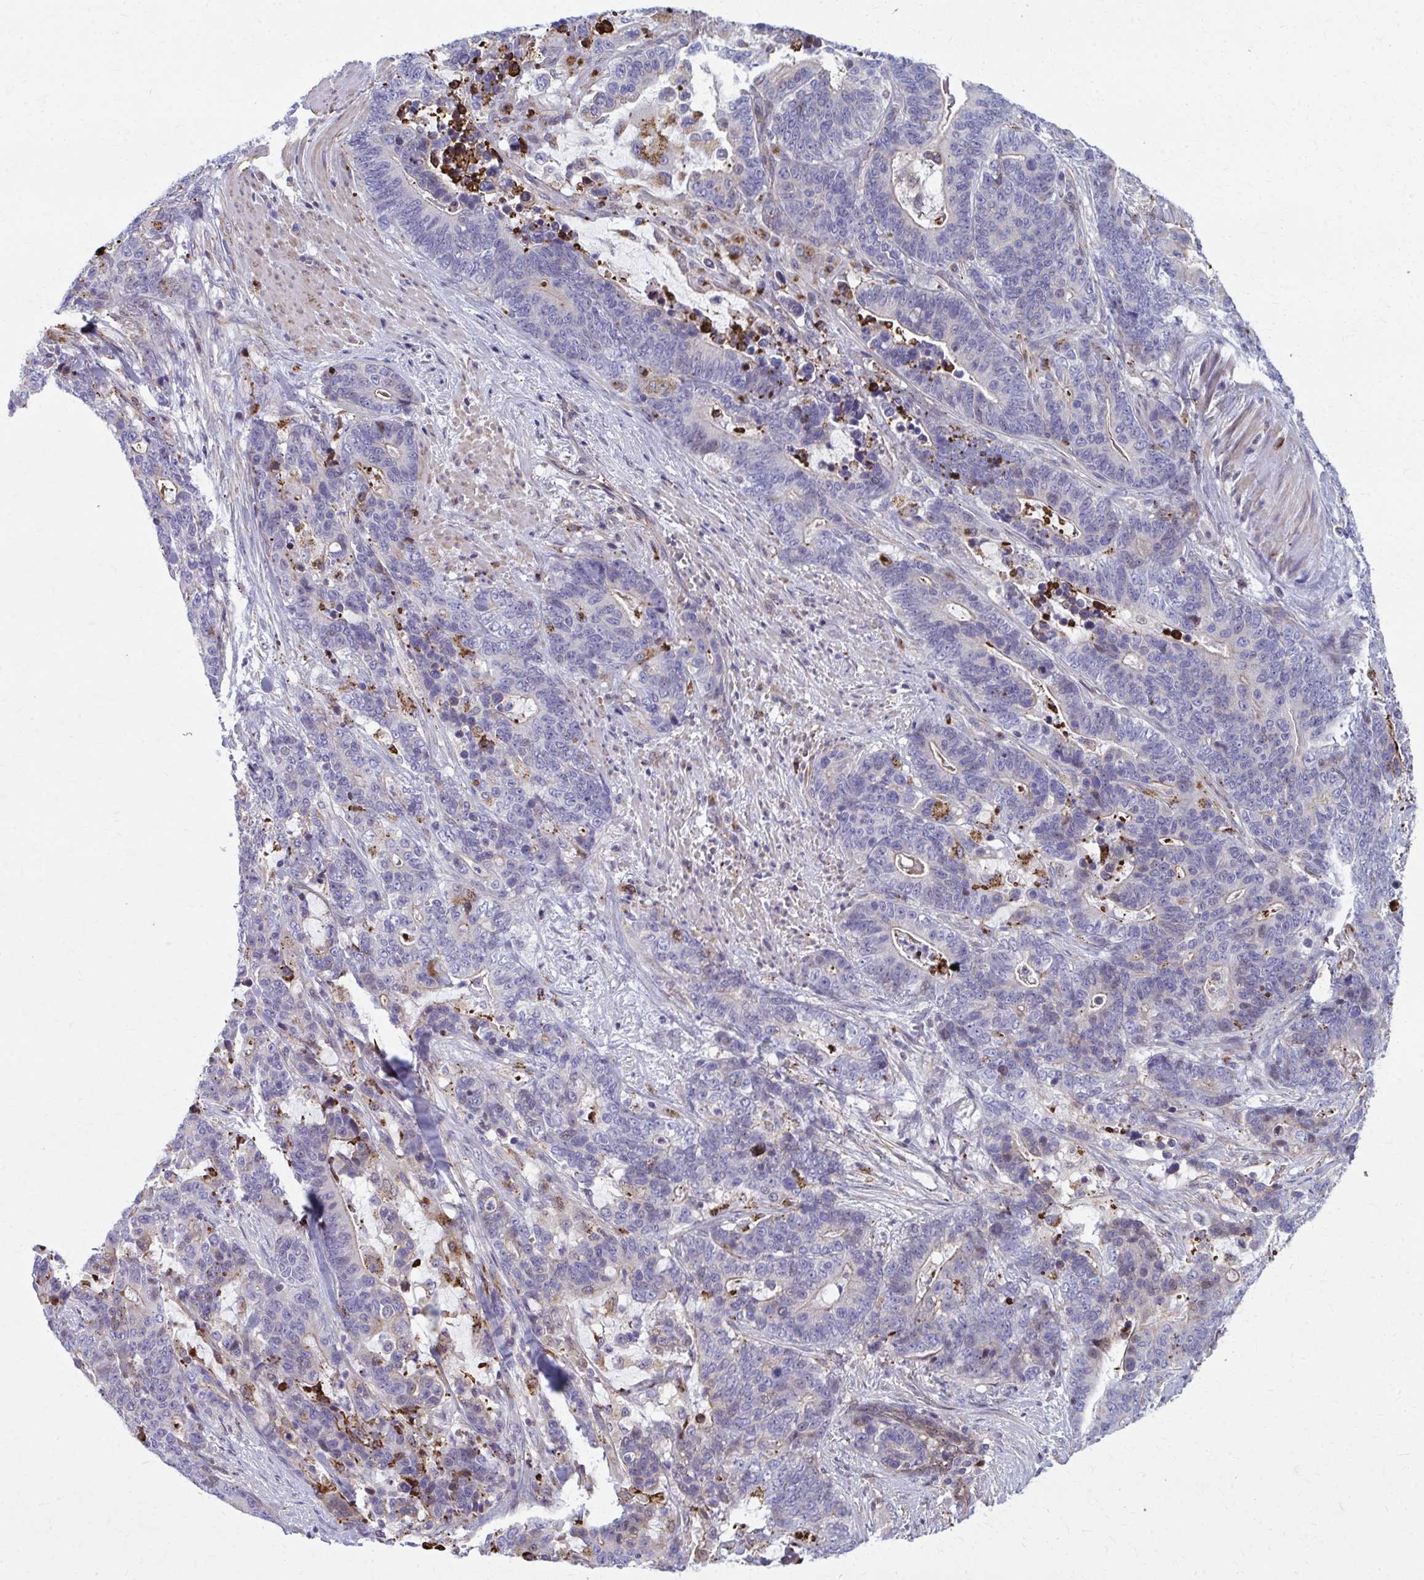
{"staining": {"intensity": "negative", "quantity": "none", "location": "none"}, "tissue": "stomach cancer", "cell_type": "Tumor cells", "image_type": "cancer", "snomed": [{"axis": "morphology", "description": "Normal tissue, NOS"}, {"axis": "morphology", "description": "Adenocarcinoma, NOS"}, {"axis": "topography", "description": "Stomach"}], "caption": "IHC micrograph of neoplastic tissue: stomach cancer stained with DAB (3,3'-diaminobenzidine) displays no significant protein staining in tumor cells. (DAB (3,3'-diaminobenzidine) immunohistochemistry (IHC) with hematoxylin counter stain).", "gene": "LRRC4B", "patient": {"sex": "female", "age": 64}}